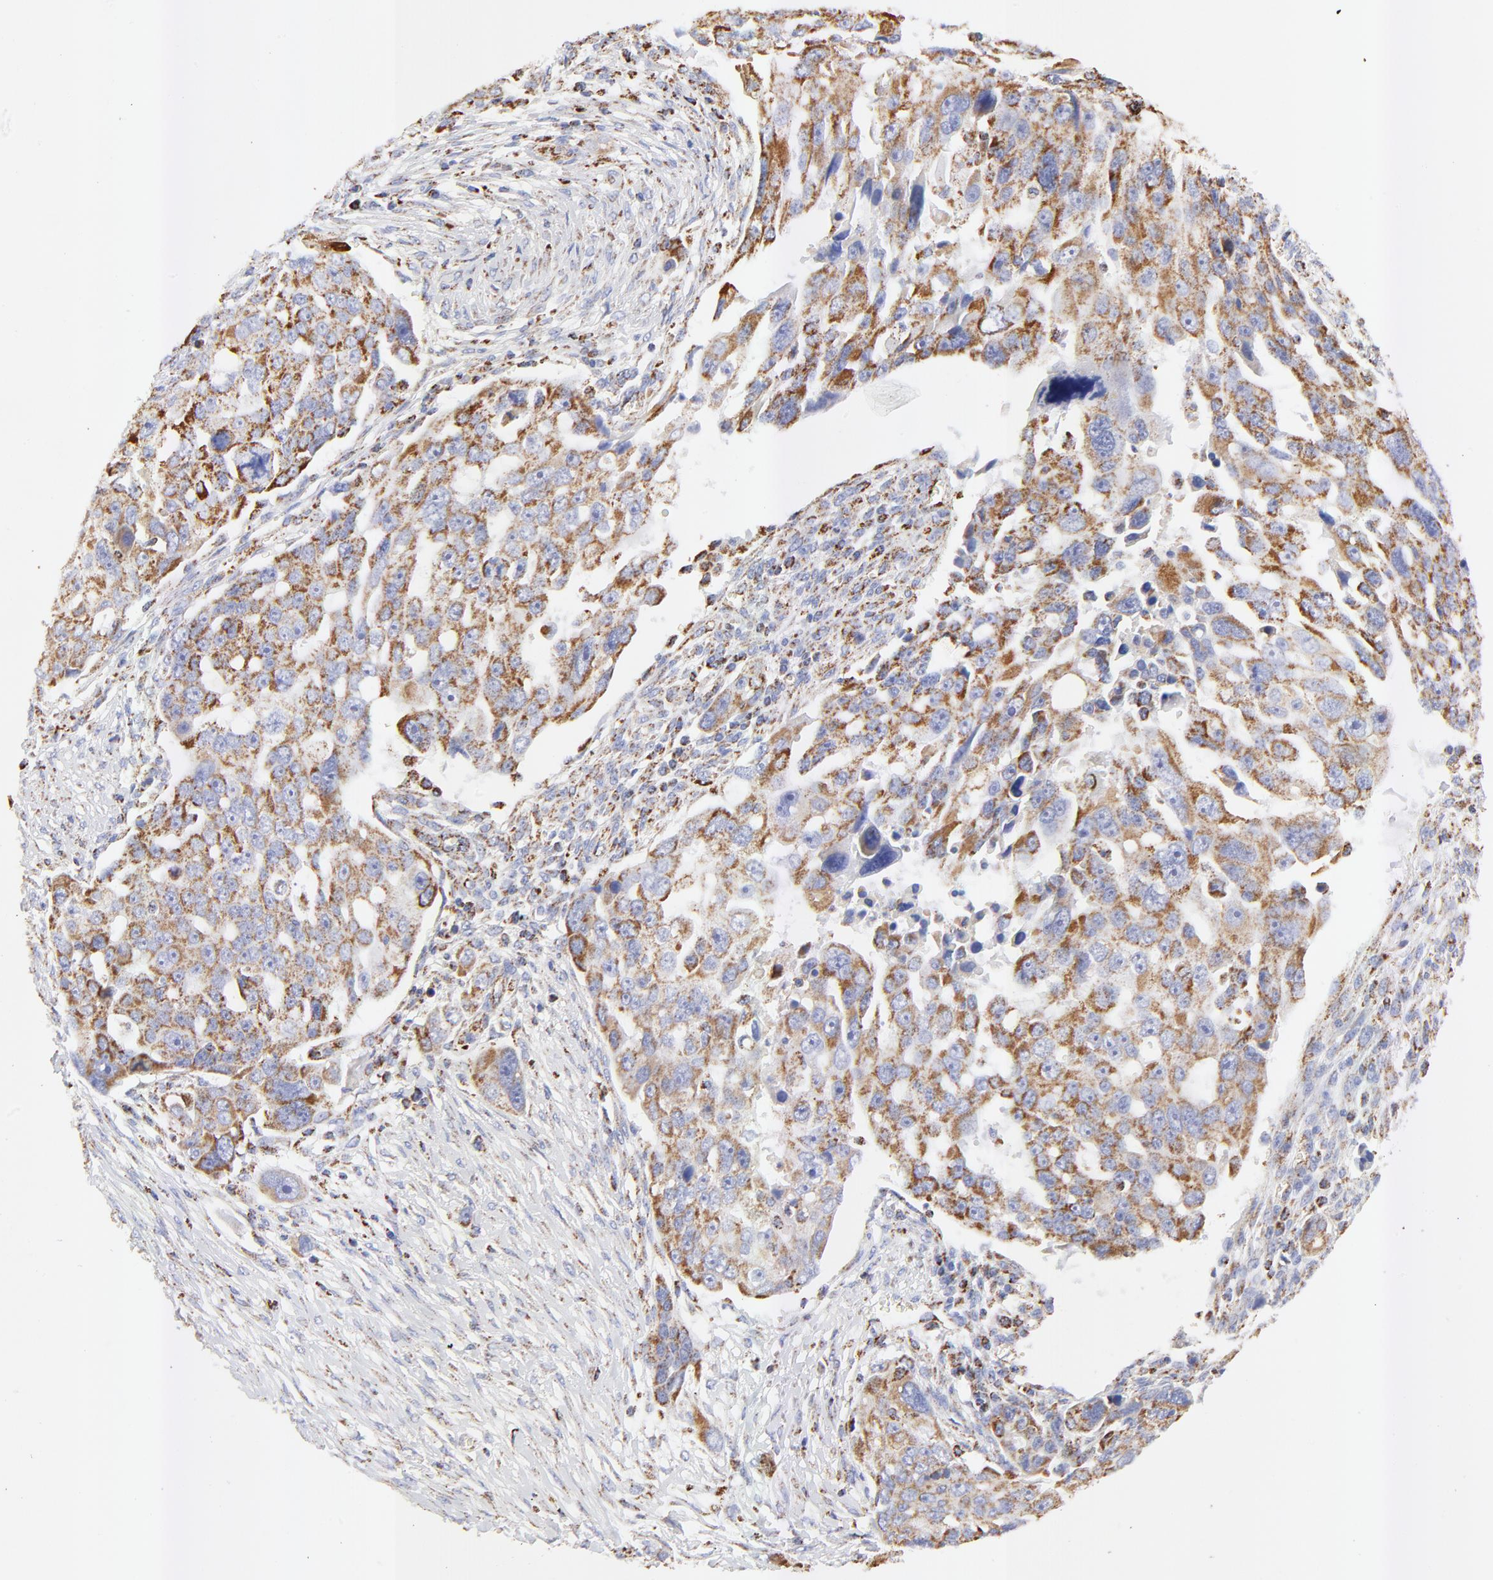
{"staining": {"intensity": "moderate", "quantity": ">75%", "location": "cytoplasmic/membranous"}, "tissue": "ovarian cancer", "cell_type": "Tumor cells", "image_type": "cancer", "snomed": [{"axis": "morphology", "description": "Carcinoma, endometroid"}, {"axis": "topography", "description": "Ovary"}], "caption": "Immunohistochemistry micrograph of neoplastic tissue: ovarian endometroid carcinoma stained using immunohistochemistry exhibits medium levels of moderate protein expression localized specifically in the cytoplasmic/membranous of tumor cells, appearing as a cytoplasmic/membranous brown color.", "gene": "COX4I1", "patient": {"sex": "female", "age": 75}}